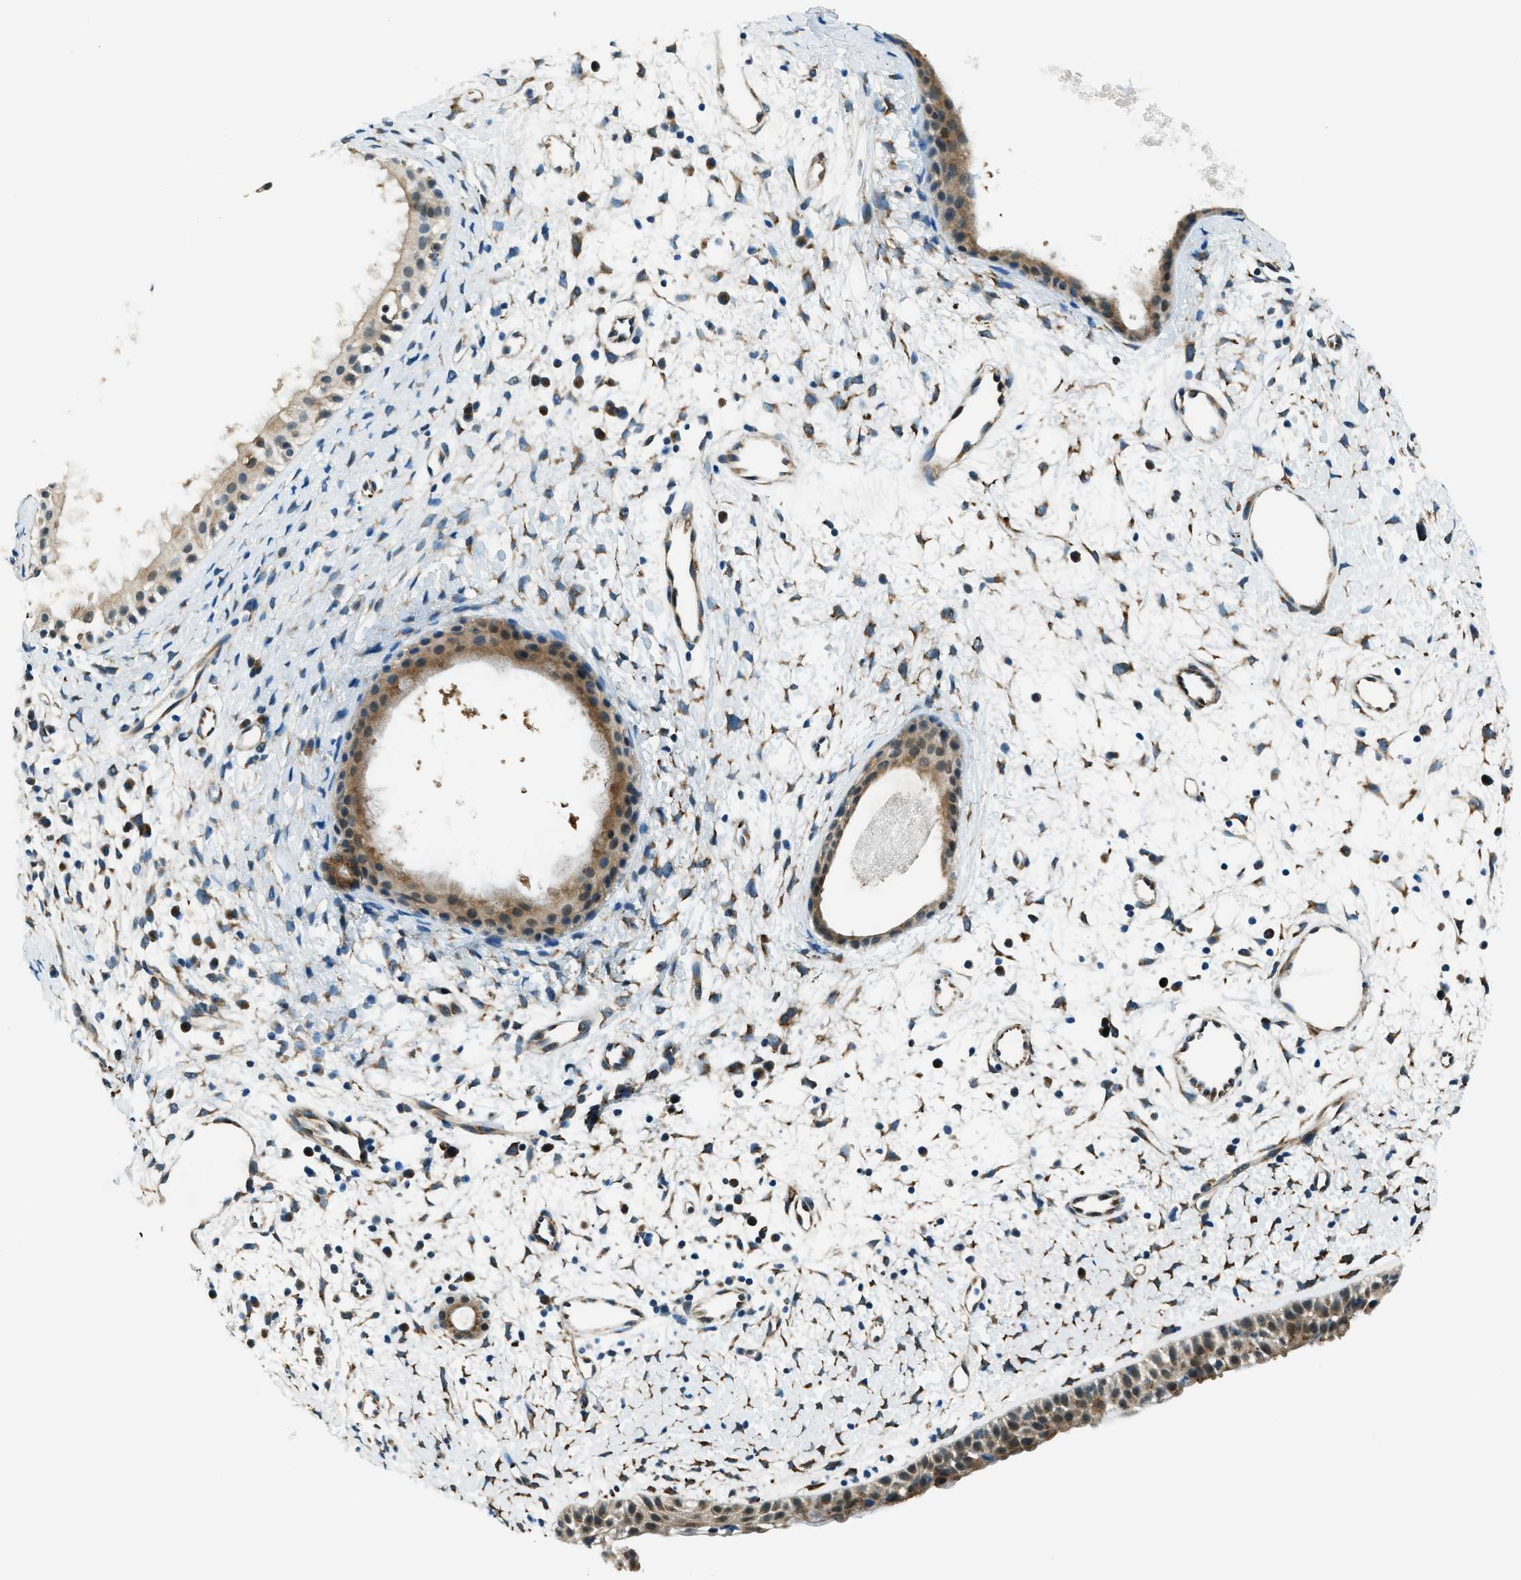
{"staining": {"intensity": "moderate", "quantity": "25%-75%", "location": "cytoplasmic/membranous,nuclear"}, "tissue": "nasopharynx", "cell_type": "Respiratory epithelial cells", "image_type": "normal", "snomed": [{"axis": "morphology", "description": "Normal tissue, NOS"}, {"axis": "topography", "description": "Nasopharynx"}], "caption": "Protein staining of normal nasopharynx shows moderate cytoplasmic/membranous,nuclear expression in approximately 25%-75% of respiratory epithelial cells.", "gene": "GINM1", "patient": {"sex": "male", "age": 22}}